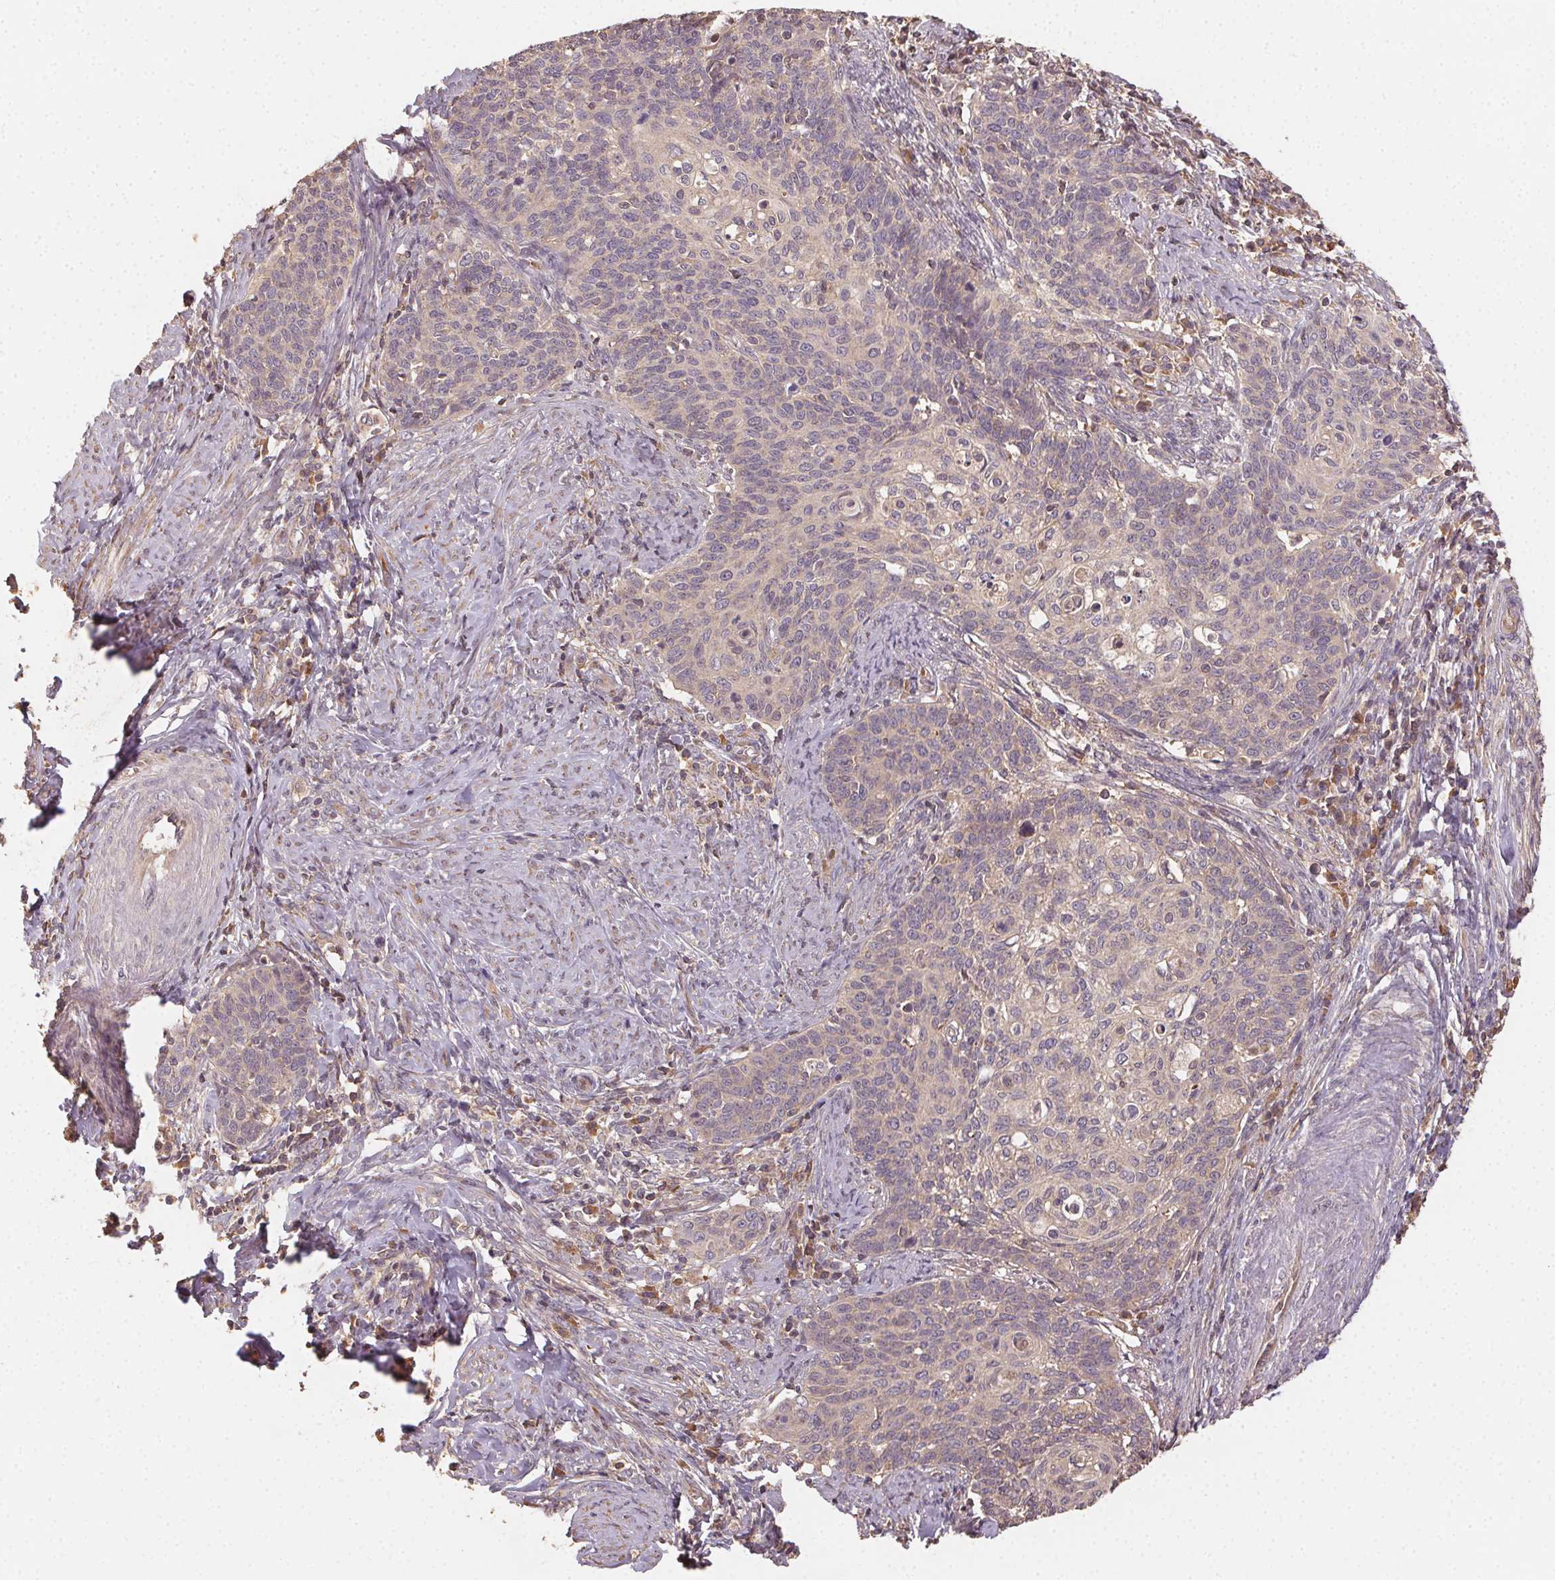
{"staining": {"intensity": "weak", "quantity": "<25%", "location": "cytoplasmic/membranous"}, "tissue": "cervical cancer", "cell_type": "Tumor cells", "image_type": "cancer", "snomed": [{"axis": "morphology", "description": "Normal tissue, NOS"}, {"axis": "morphology", "description": "Squamous cell carcinoma, NOS"}, {"axis": "topography", "description": "Cervix"}], "caption": "Image shows no significant protein positivity in tumor cells of cervical squamous cell carcinoma.", "gene": "RALA", "patient": {"sex": "female", "age": 39}}